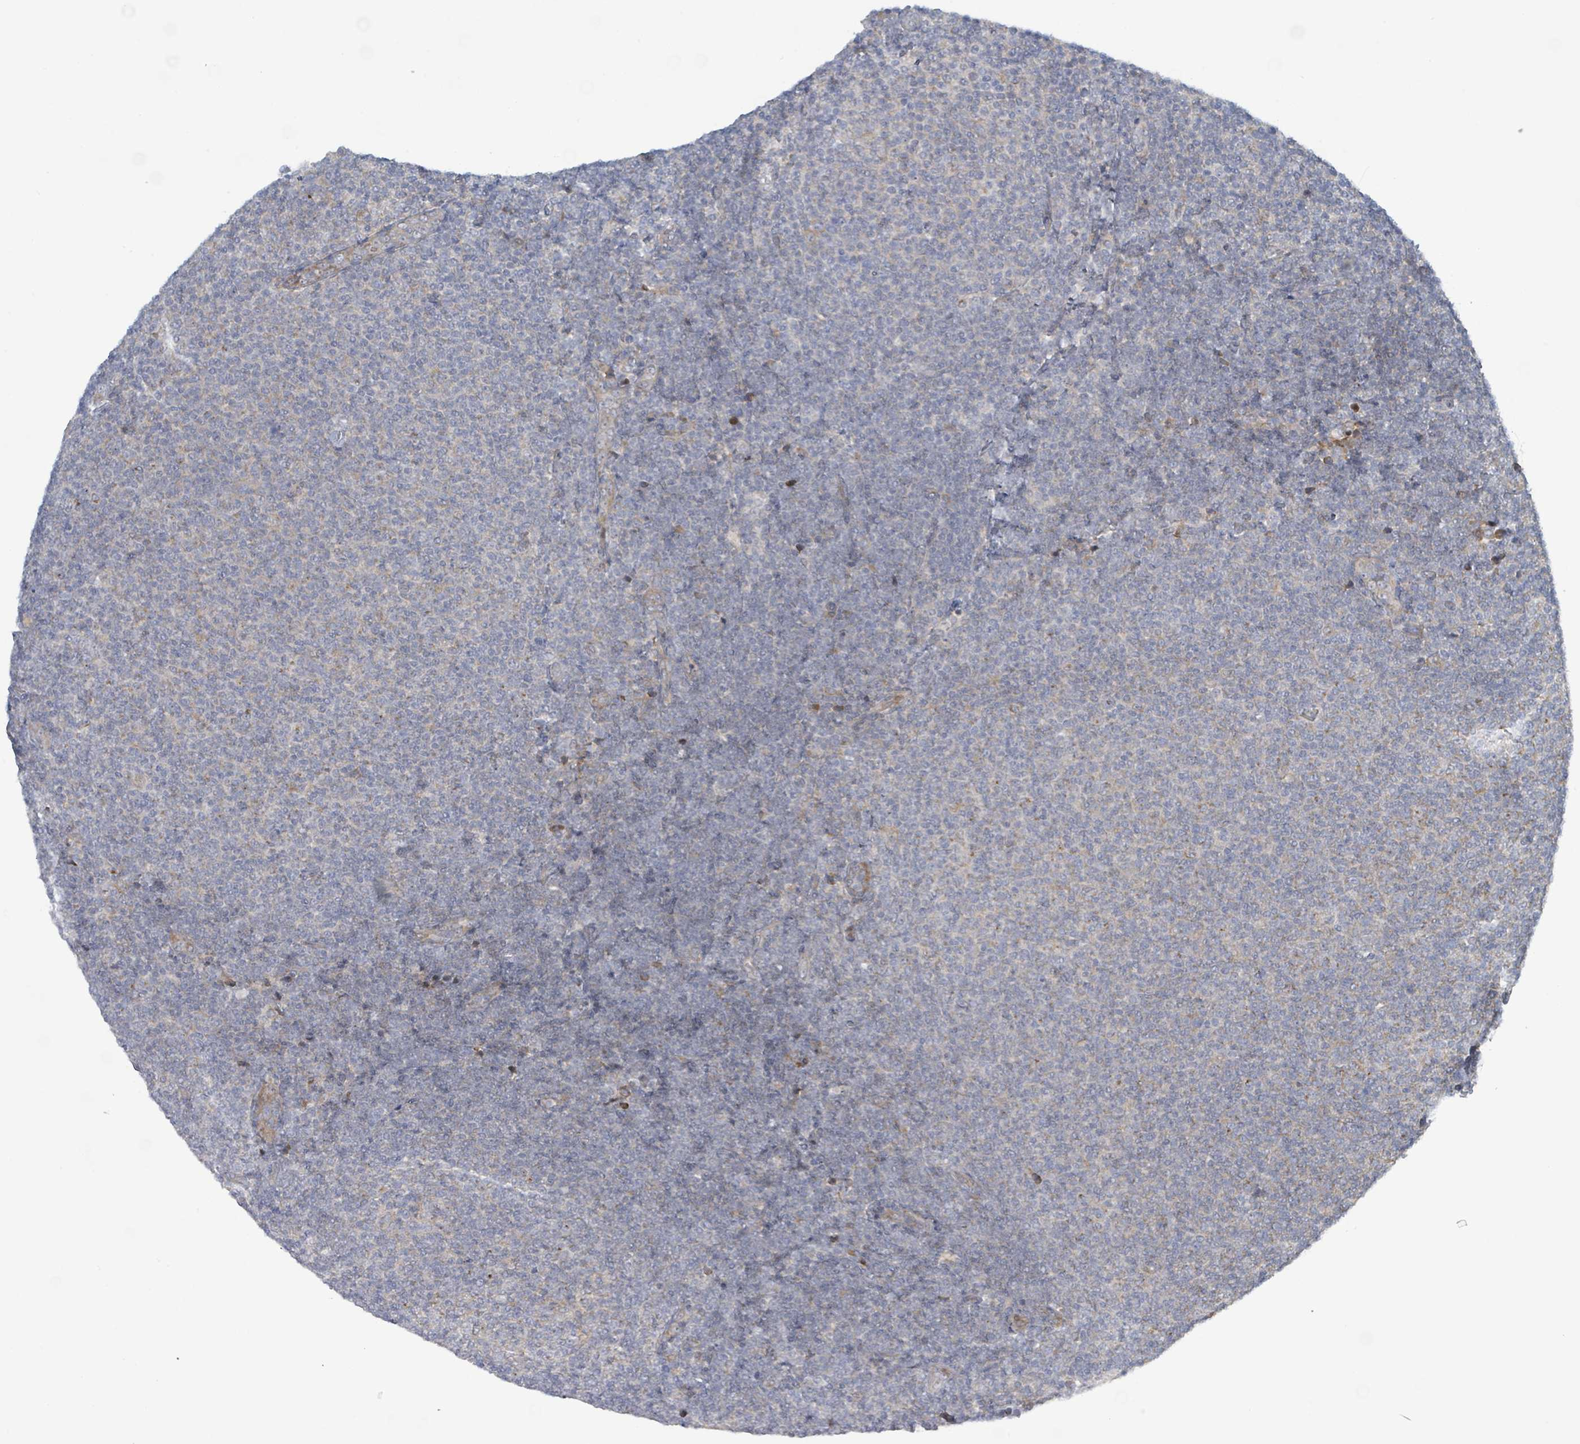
{"staining": {"intensity": "negative", "quantity": "none", "location": "none"}, "tissue": "lymphoma", "cell_type": "Tumor cells", "image_type": "cancer", "snomed": [{"axis": "morphology", "description": "Malignant lymphoma, non-Hodgkin's type, Low grade"}, {"axis": "topography", "description": "Lymph node"}], "caption": "Malignant lymphoma, non-Hodgkin's type (low-grade) stained for a protein using immunohistochemistry (IHC) shows no positivity tumor cells.", "gene": "RPL32", "patient": {"sex": "male", "age": 66}}